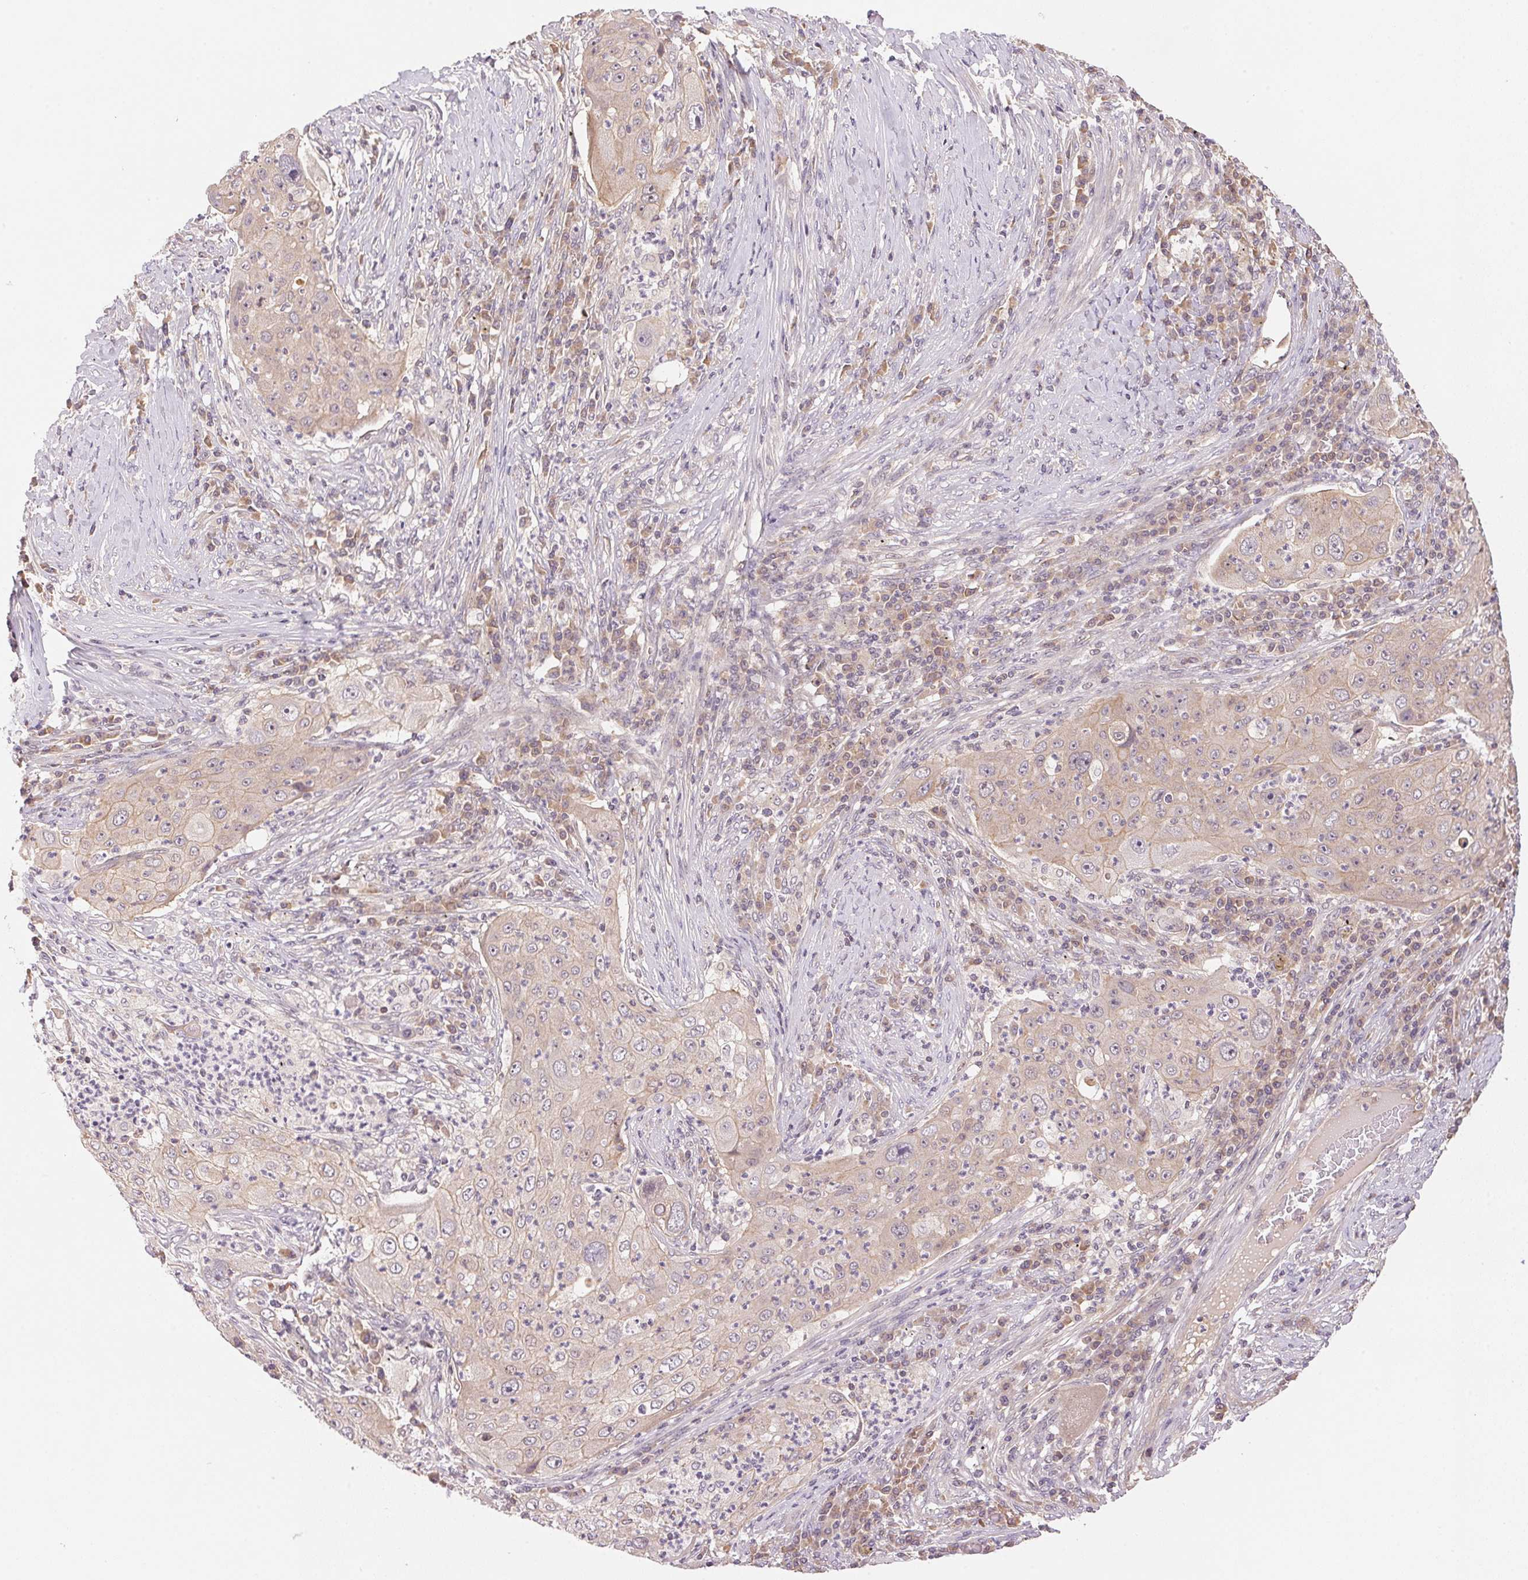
{"staining": {"intensity": "weak", "quantity": ">75%", "location": "cytoplasmic/membranous"}, "tissue": "lung cancer", "cell_type": "Tumor cells", "image_type": "cancer", "snomed": [{"axis": "morphology", "description": "Squamous cell carcinoma, NOS"}, {"axis": "topography", "description": "Lung"}], "caption": "Tumor cells exhibit low levels of weak cytoplasmic/membranous expression in about >75% of cells in human lung cancer (squamous cell carcinoma). Immunohistochemistry stains the protein of interest in brown and the nuclei are stained blue.", "gene": "BNIP5", "patient": {"sex": "female", "age": 59}}